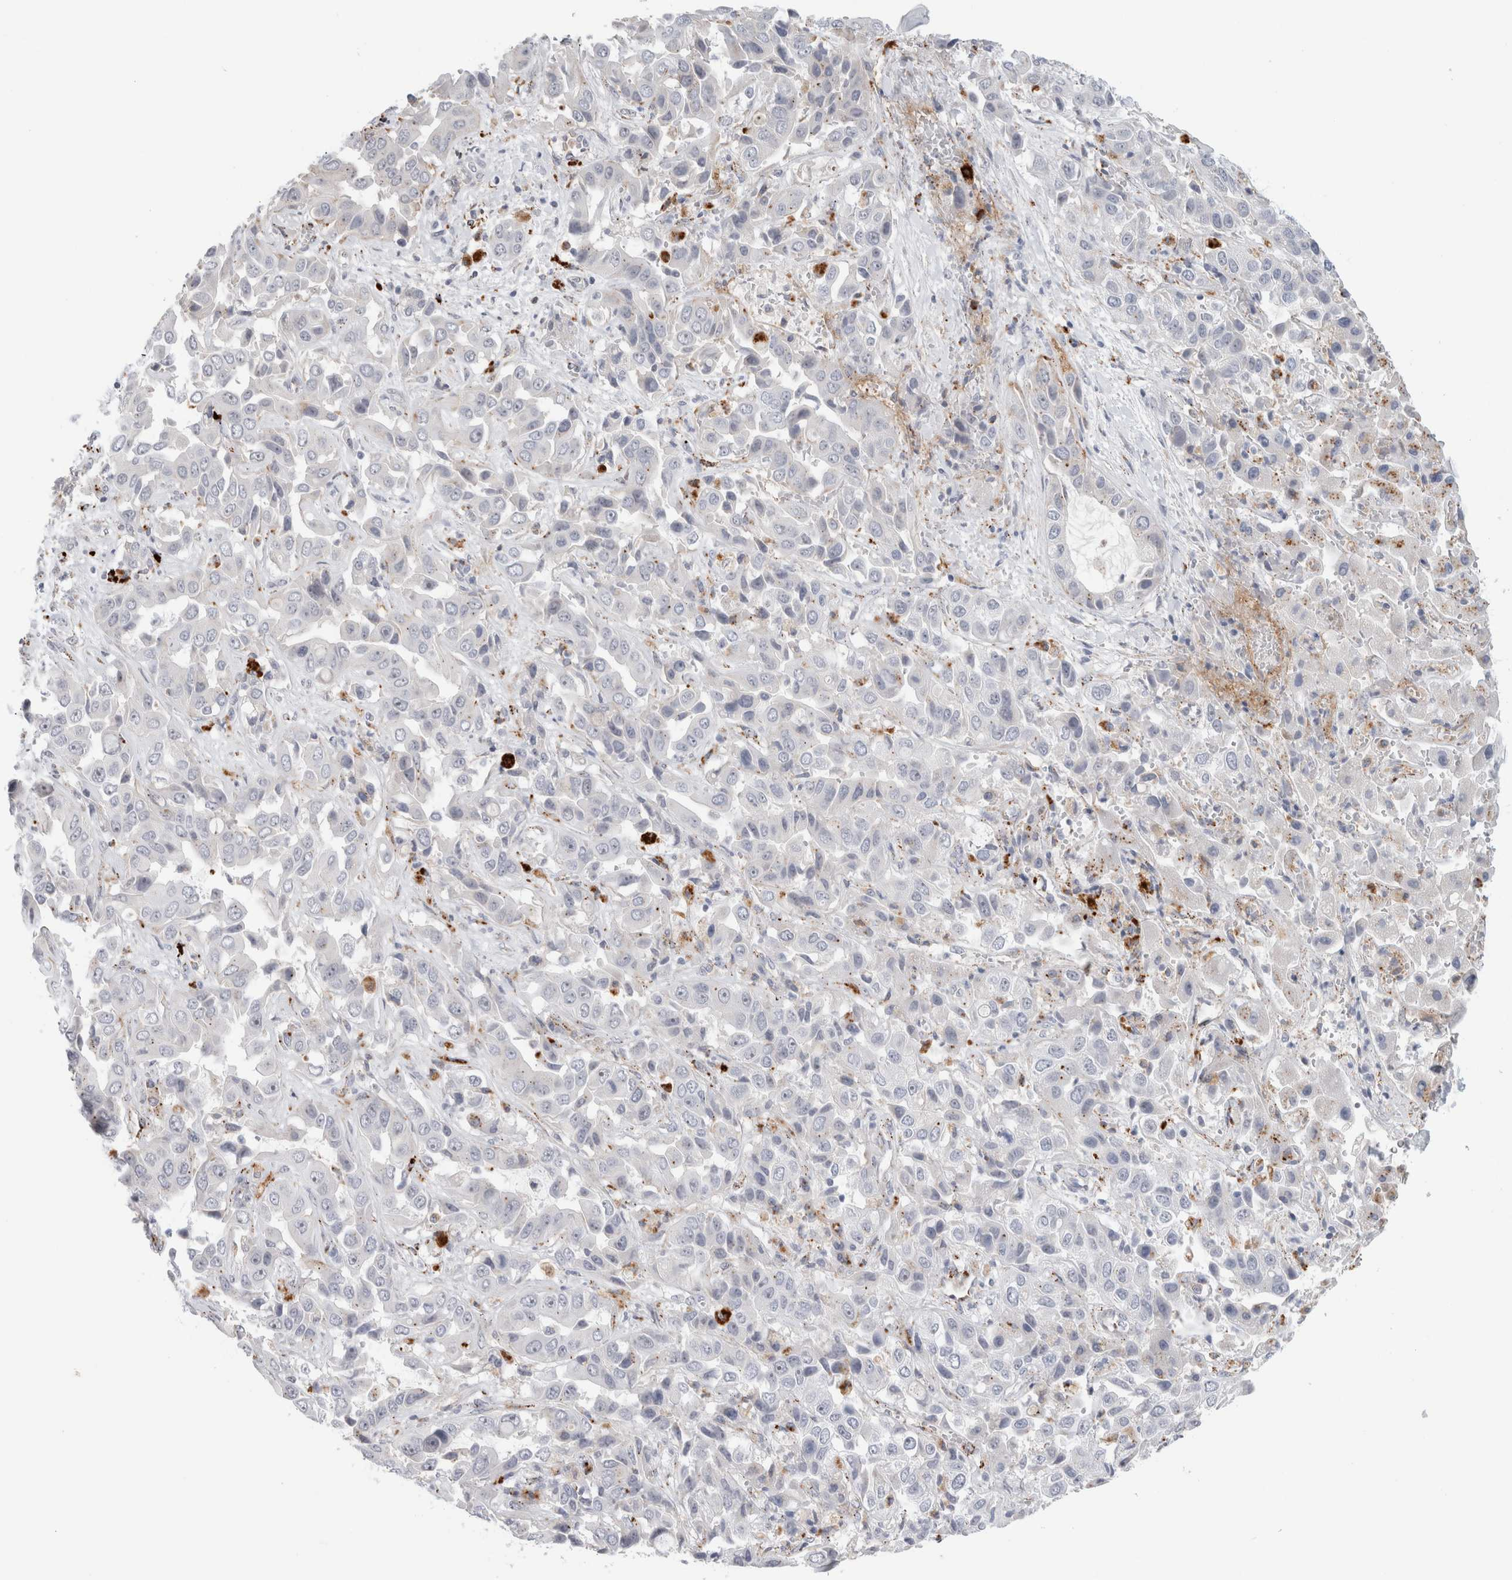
{"staining": {"intensity": "negative", "quantity": "none", "location": "none"}, "tissue": "liver cancer", "cell_type": "Tumor cells", "image_type": "cancer", "snomed": [{"axis": "morphology", "description": "Cholangiocarcinoma"}, {"axis": "topography", "description": "Liver"}], "caption": "Tumor cells are negative for protein expression in human liver cancer.", "gene": "ANKMY1", "patient": {"sex": "female", "age": 52}}